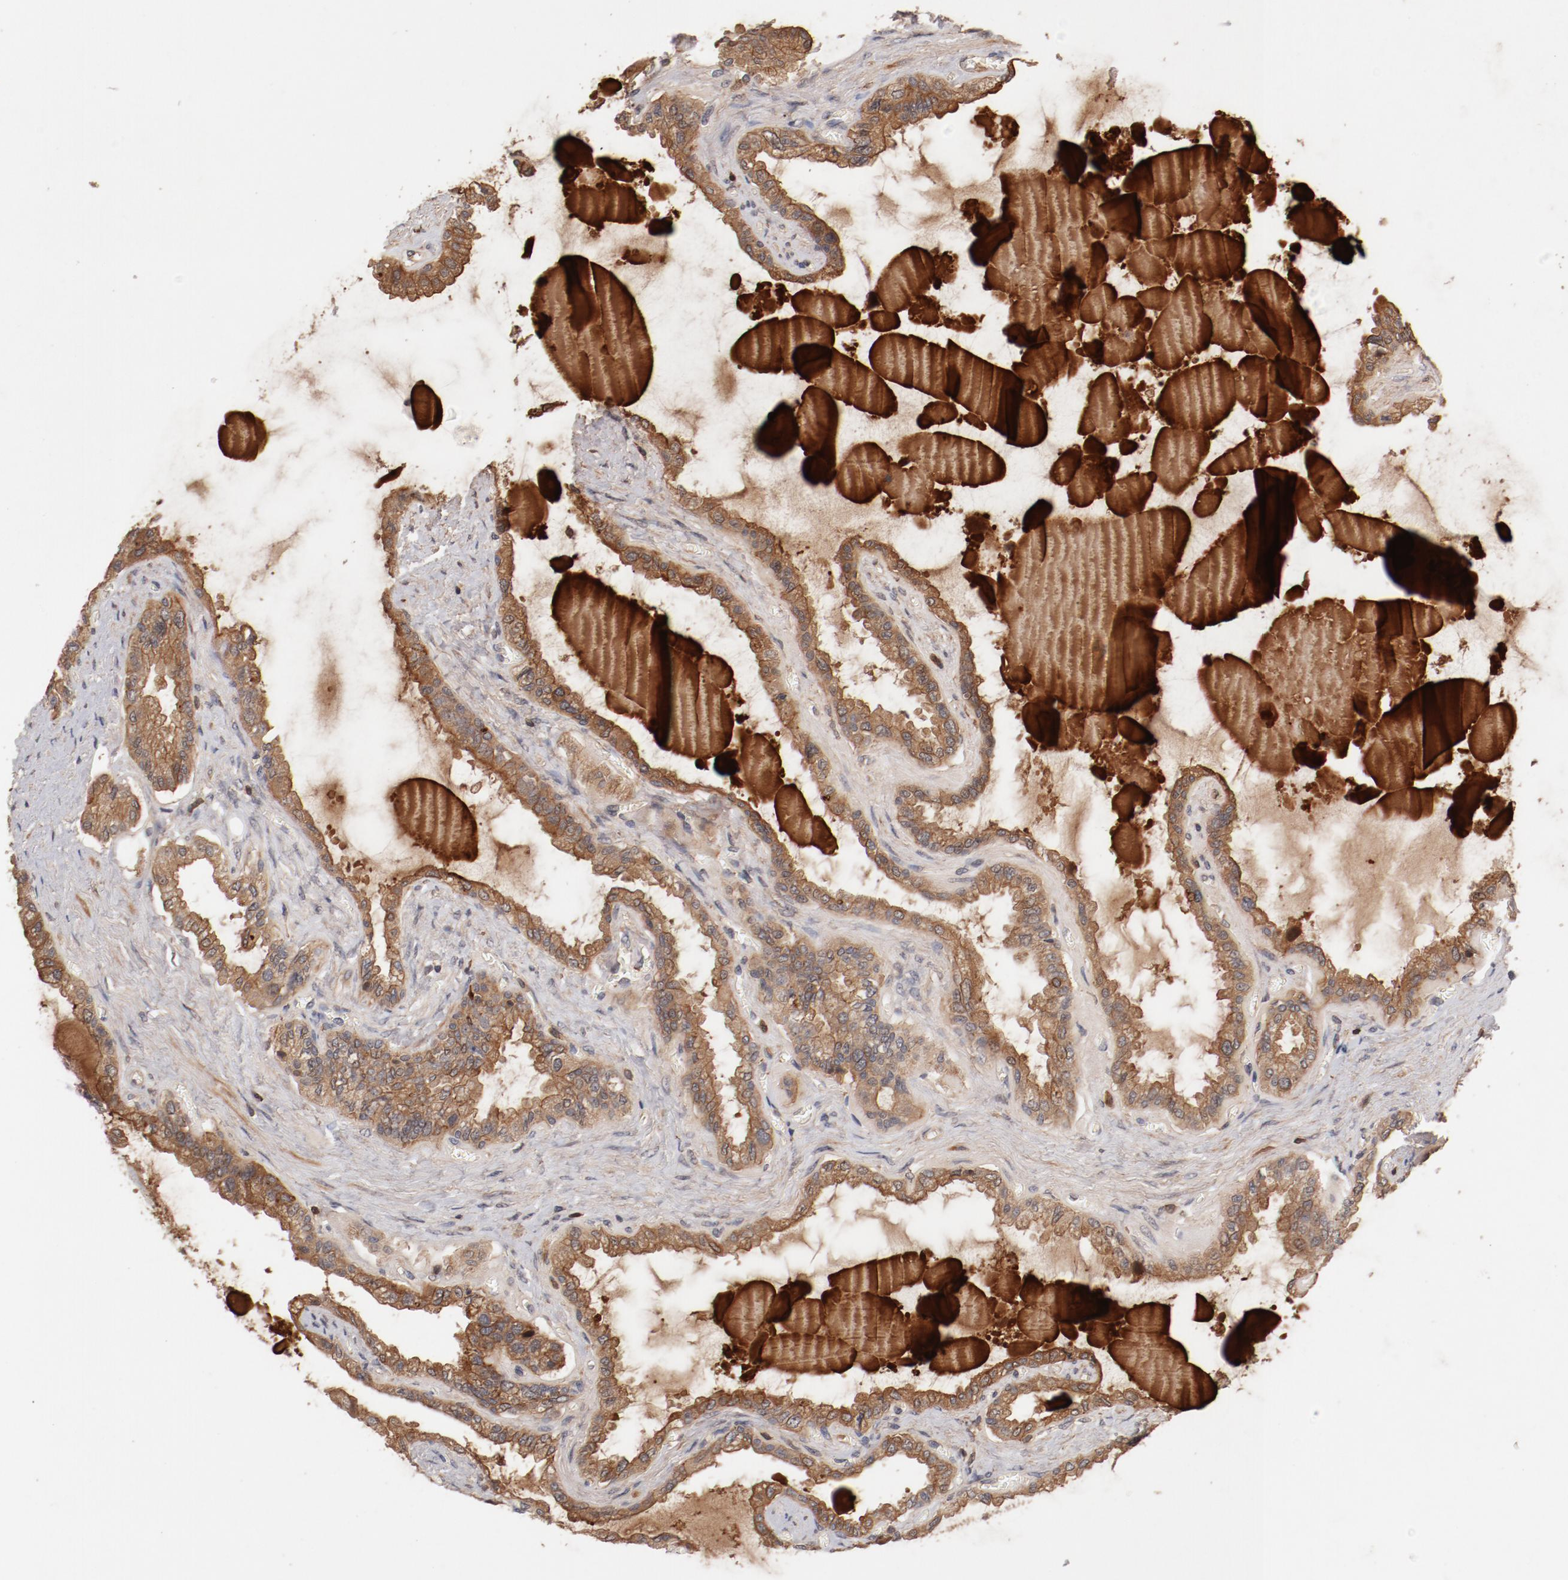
{"staining": {"intensity": "moderate", "quantity": ">75%", "location": "cytoplasmic/membranous"}, "tissue": "seminal vesicle", "cell_type": "Glandular cells", "image_type": "normal", "snomed": [{"axis": "morphology", "description": "Normal tissue, NOS"}, {"axis": "morphology", "description": "Inflammation, NOS"}, {"axis": "topography", "description": "Urinary bladder"}, {"axis": "topography", "description": "Prostate"}, {"axis": "topography", "description": "Seminal veicle"}], "caption": "This is a photomicrograph of IHC staining of normal seminal vesicle, which shows moderate staining in the cytoplasmic/membranous of glandular cells.", "gene": "GUF1", "patient": {"sex": "male", "age": 82}}